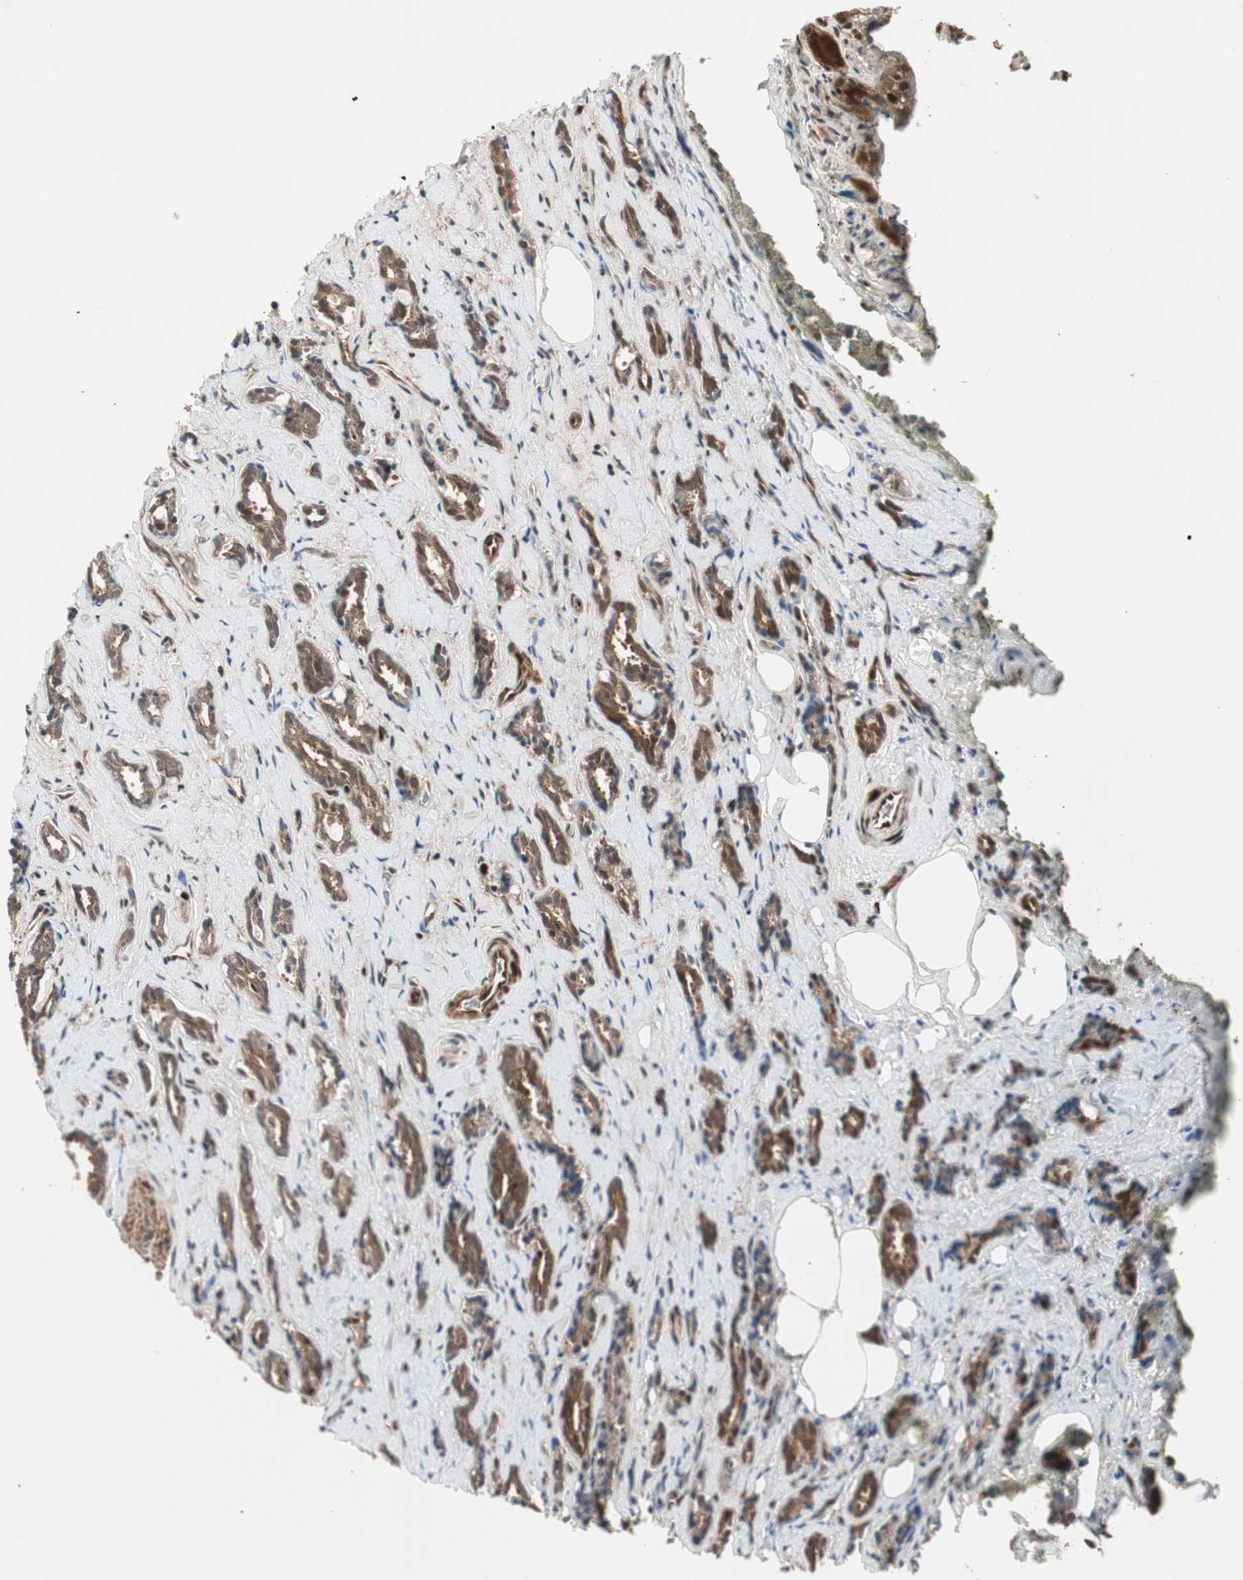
{"staining": {"intensity": "moderate", "quantity": ">75%", "location": "cytoplasmic/membranous"}, "tissue": "prostate cancer", "cell_type": "Tumor cells", "image_type": "cancer", "snomed": [{"axis": "morphology", "description": "Adenocarcinoma, High grade"}, {"axis": "topography", "description": "Prostate"}], "caption": "A photomicrograph showing moderate cytoplasmic/membranous staining in approximately >75% of tumor cells in prostate cancer (adenocarcinoma (high-grade)), as visualized by brown immunohistochemical staining.", "gene": "PRKG2", "patient": {"sex": "male", "age": 67}}